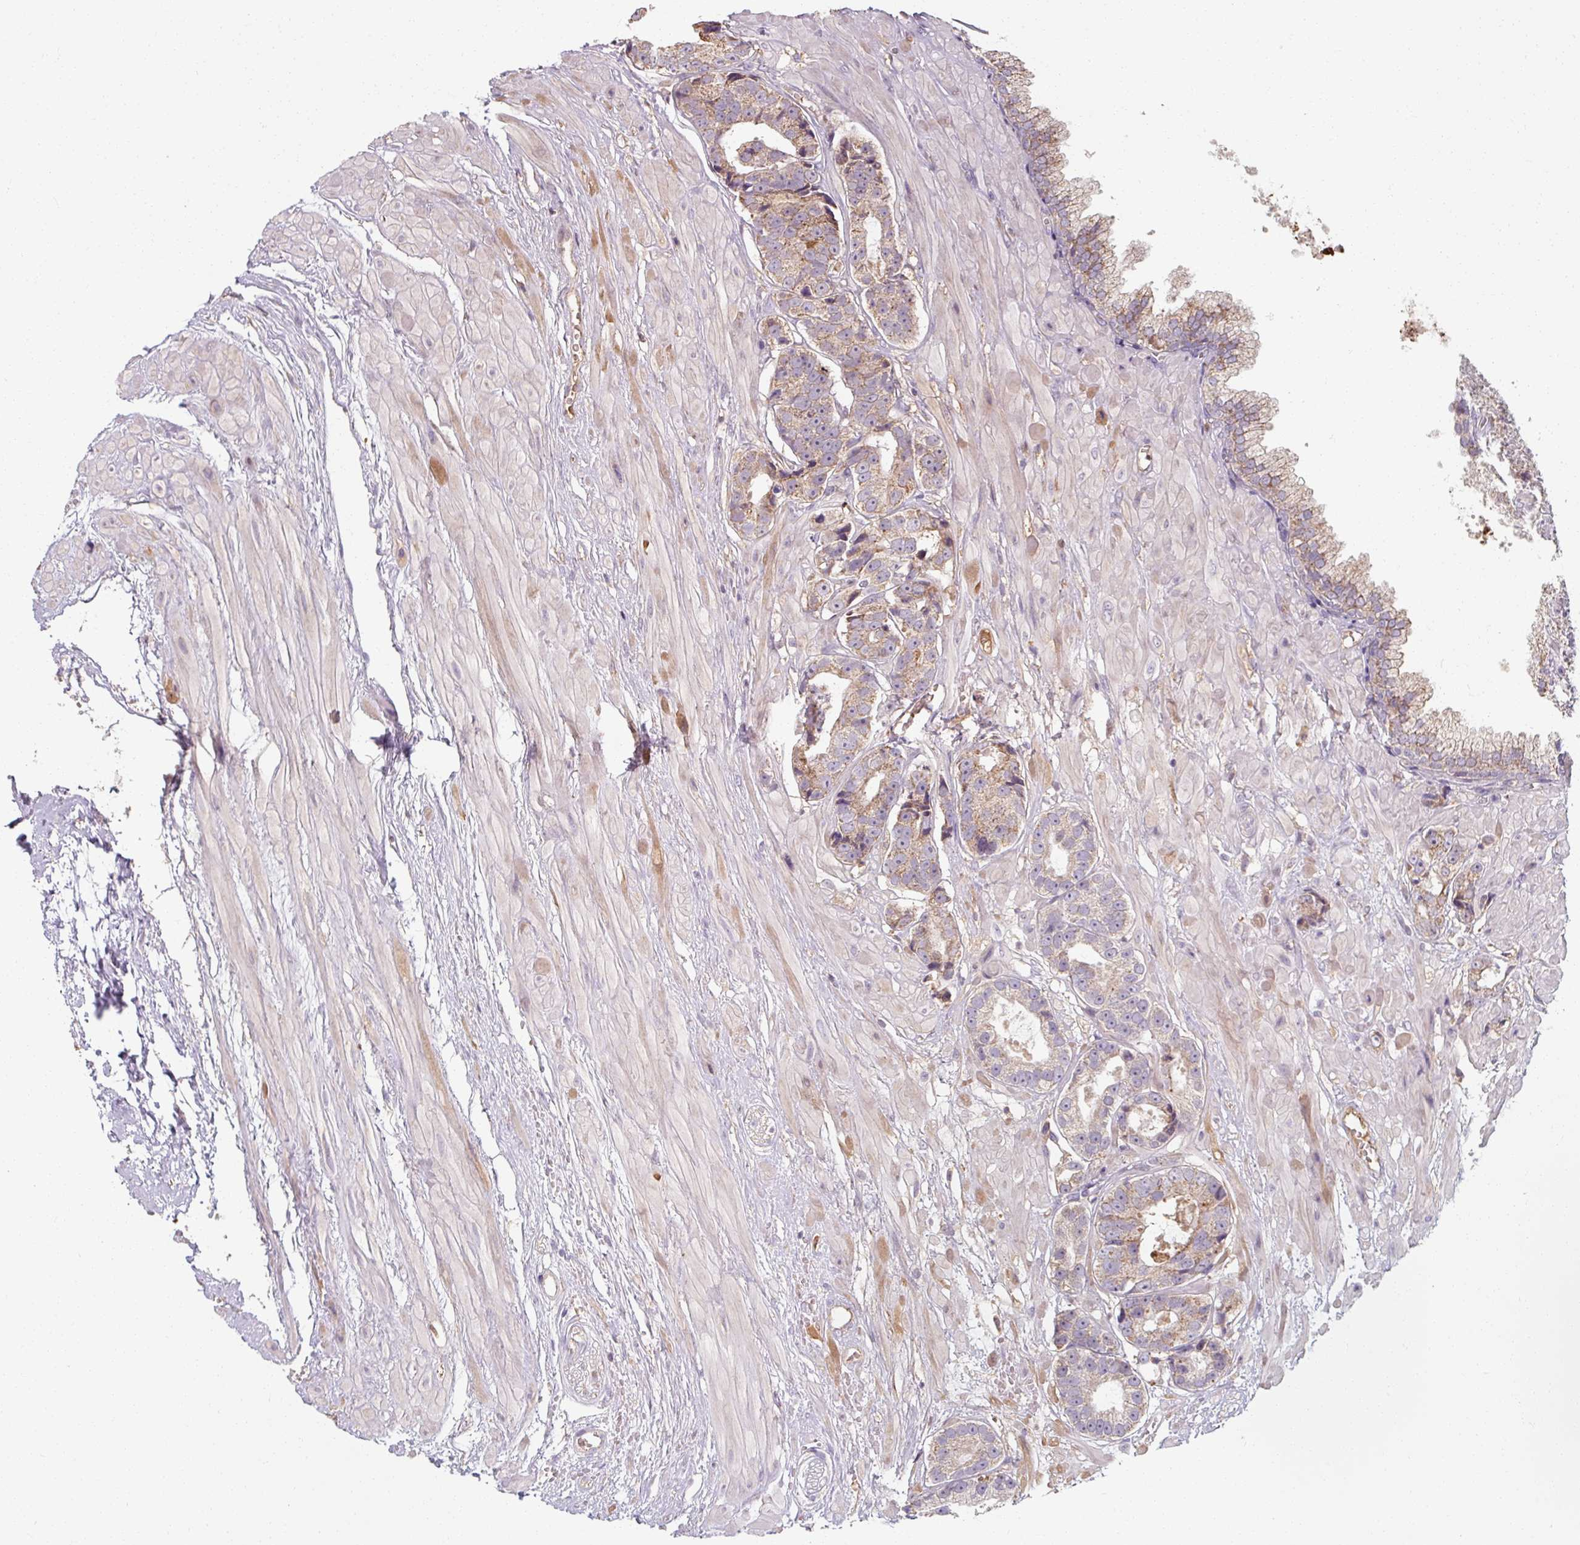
{"staining": {"intensity": "weak", "quantity": ">75%", "location": "cytoplasmic/membranous"}, "tissue": "prostate cancer", "cell_type": "Tumor cells", "image_type": "cancer", "snomed": [{"axis": "morphology", "description": "Adenocarcinoma, High grade"}, {"axis": "topography", "description": "Prostate"}], "caption": "Human prostate cancer stained with a protein marker reveals weak staining in tumor cells.", "gene": "TSEN54", "patient": {"sex": "male", "age": 71}}